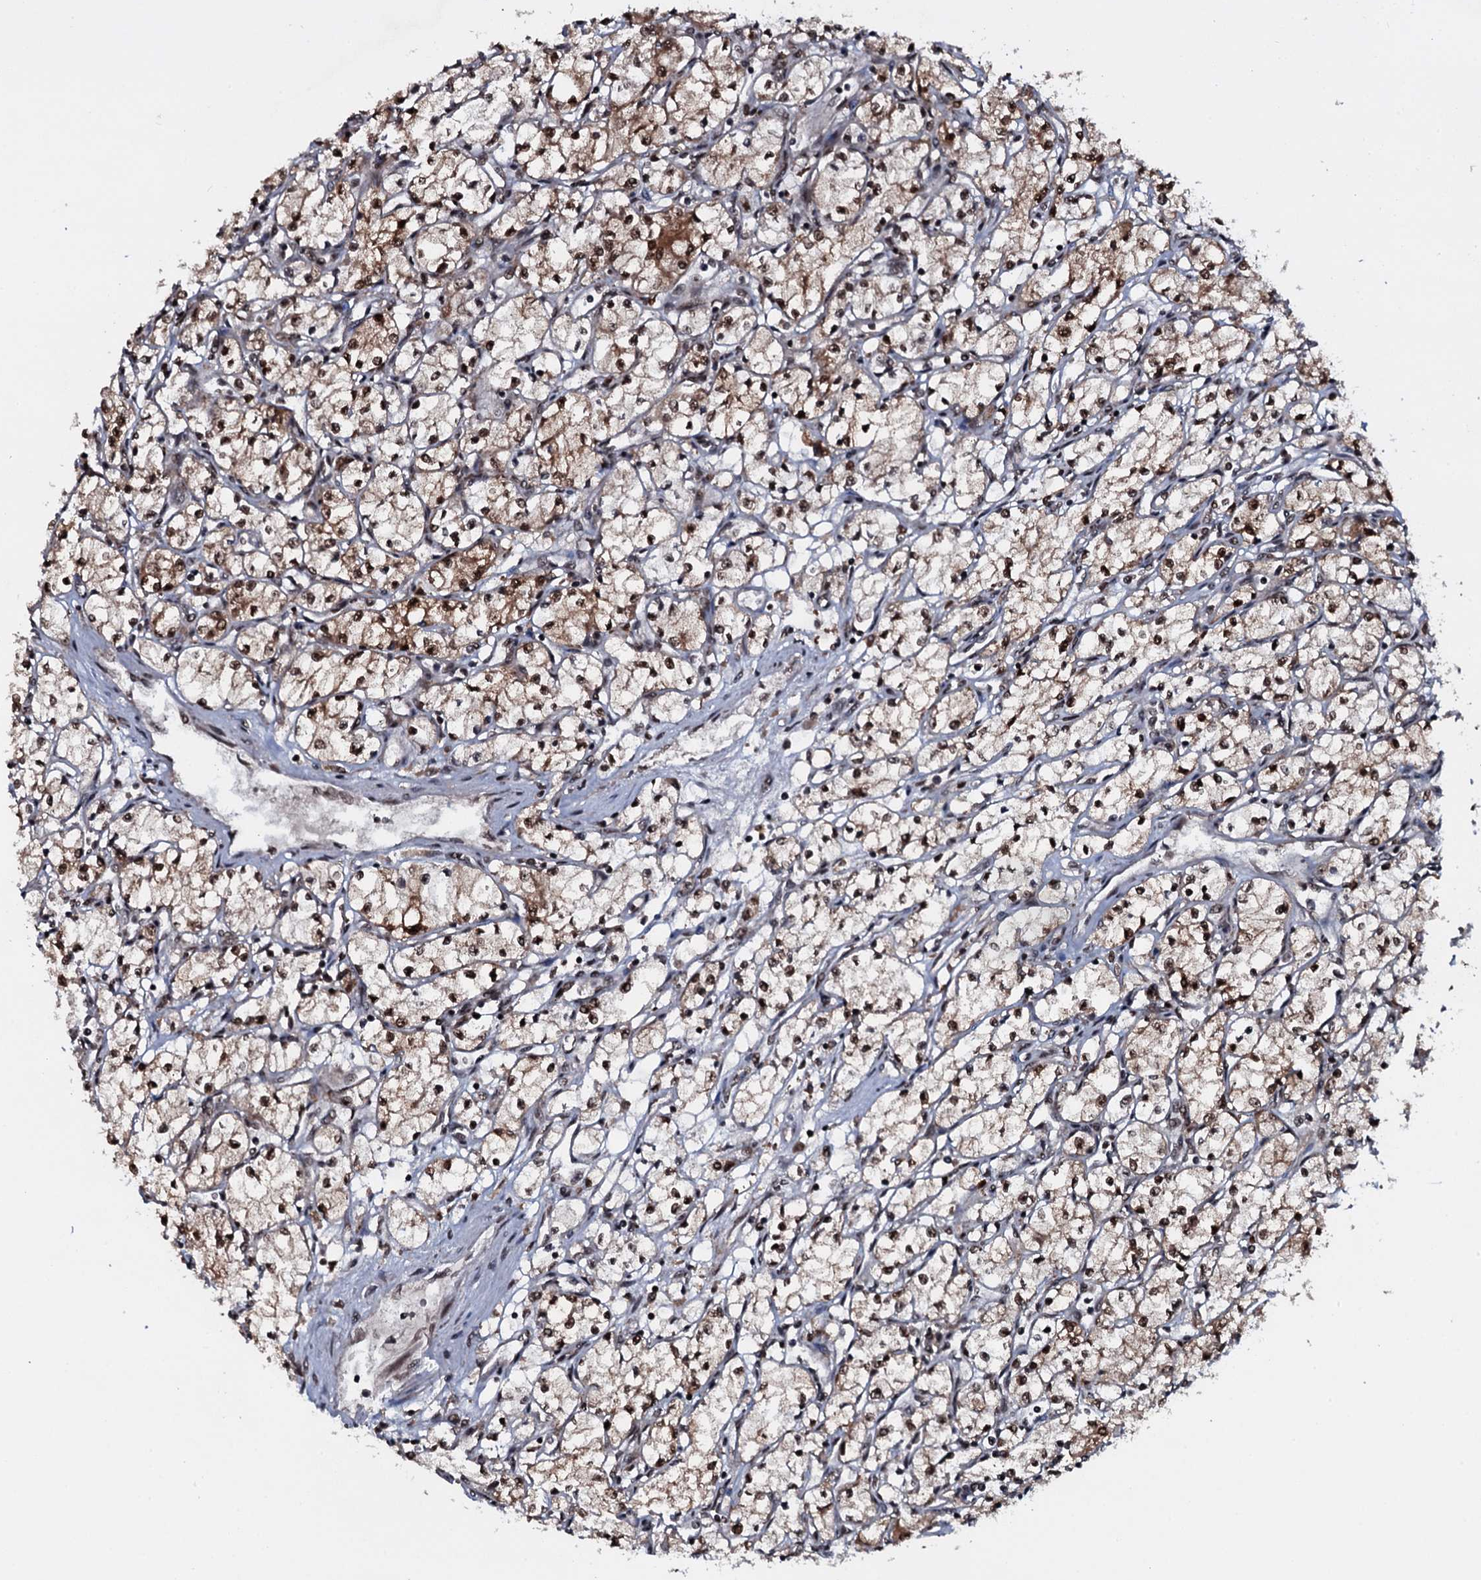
{"staining": {"intensity": "moderate", "quantity": "25%-75%", "location": "cytoplasmic/membranous,nuclear"}, "tissue": "renal cancer", "cell_type": "Tumor cells", "image_type": "cancer", "snomed": [{"axis": "morphology", "description": "Adenocarcinoma, NOS"}, {"axis": "topography", "description": "Kidney"}], "caption": "High-magnification brightfield microscopy of renal cancer stained with DAB (brown) and counterstained with hematoxylin (blue). tumor cells exhibit moderate cytoplasmic/membranous and nuclear positivity is appreciated in approximately25%-75% of cells.", "gene": "HDDC3", "patient": {"sex": "male", "age": 59}}